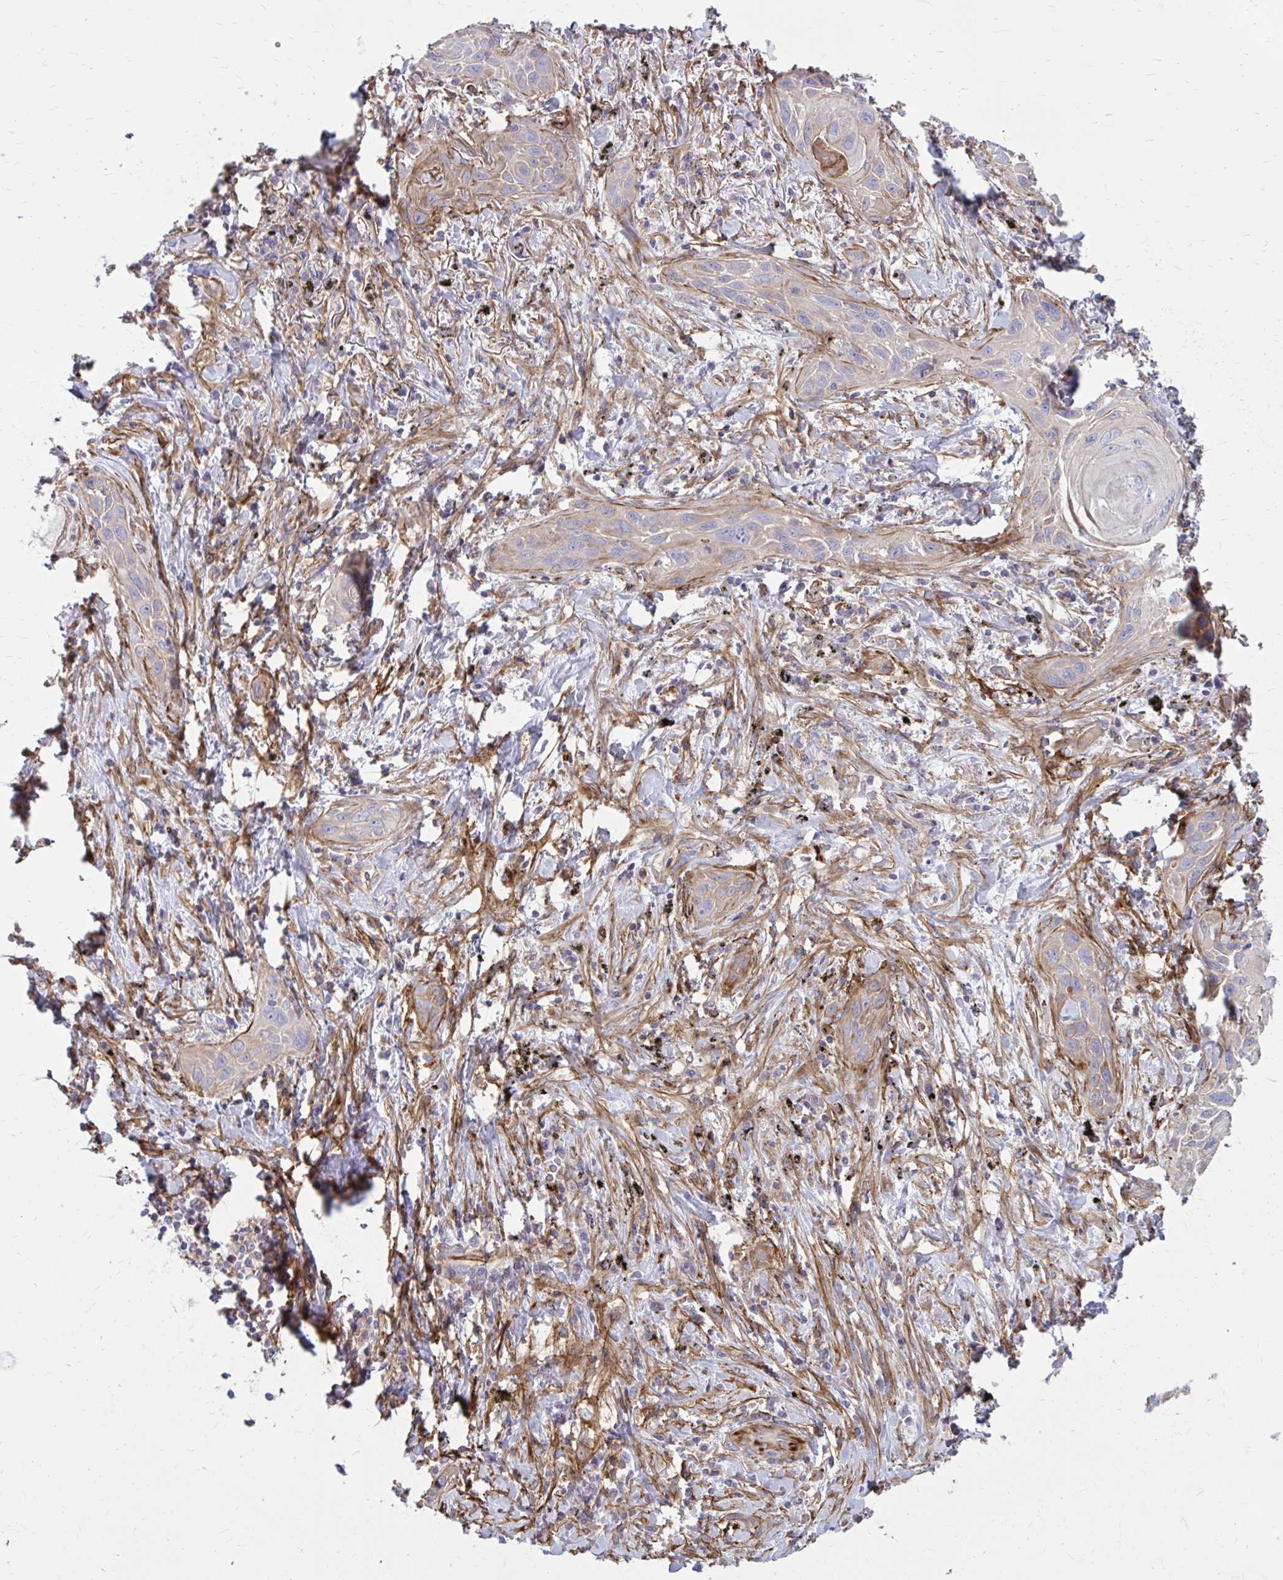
{"staining": {"intensity": "weak", "quantity": "<25%", "location": "cytoplasmic/membranous"}, "tissue": "lung cancer", "cell_type": "Tumor cells", "image_type": "cancer", "snomed": [{"axis": "morphology", "description": "Squamous cell carcinoma, NOS"}, {"axis": "topography", "description": "Lung"}], "caption": "Micrograph shows no significant protein positivity in tumor cells of lung squamous cell carcinoma.", "gene": "FAP", "patient": {"sex": "male", "age": 79}}